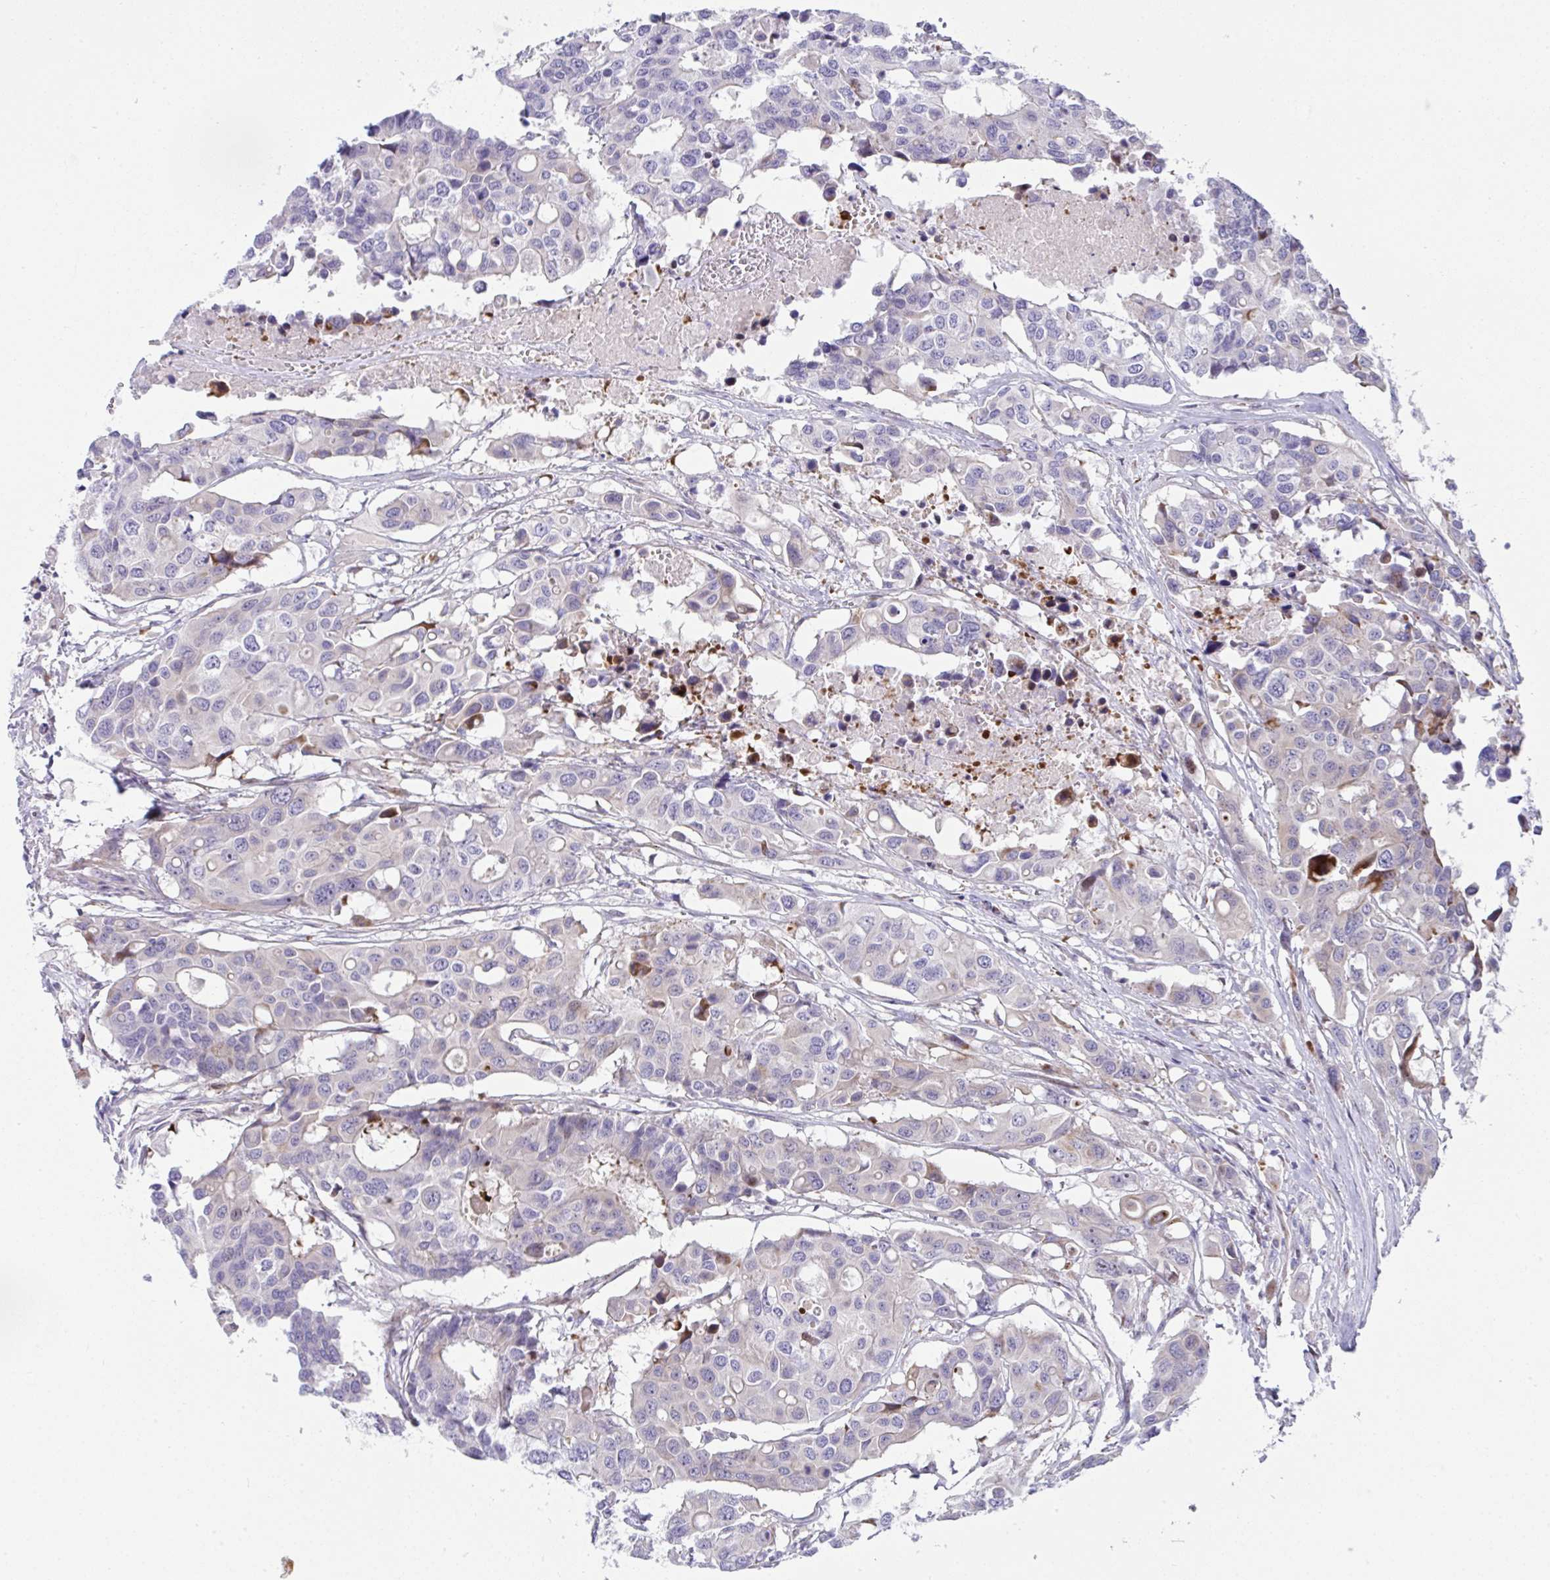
{"staining": {"intensity": "negative", "quantity": "none", "location": "none"}, "tissue": "colorectal cancer", "cell_type": "Tumor cells", "image_type": "cancer", "snomed": [{"axis": "morphology", "description": "Adenocarcinoma, NOS"}, {"axis": "topography", "description": "Colon"}], "caption": "Adenocarcinoma (colorectal) was stained to show a protein in brown. There is no significant expression in tumor cells.", "gene": "ZNF713", "patient": {"sex": "male", "age": 77}}